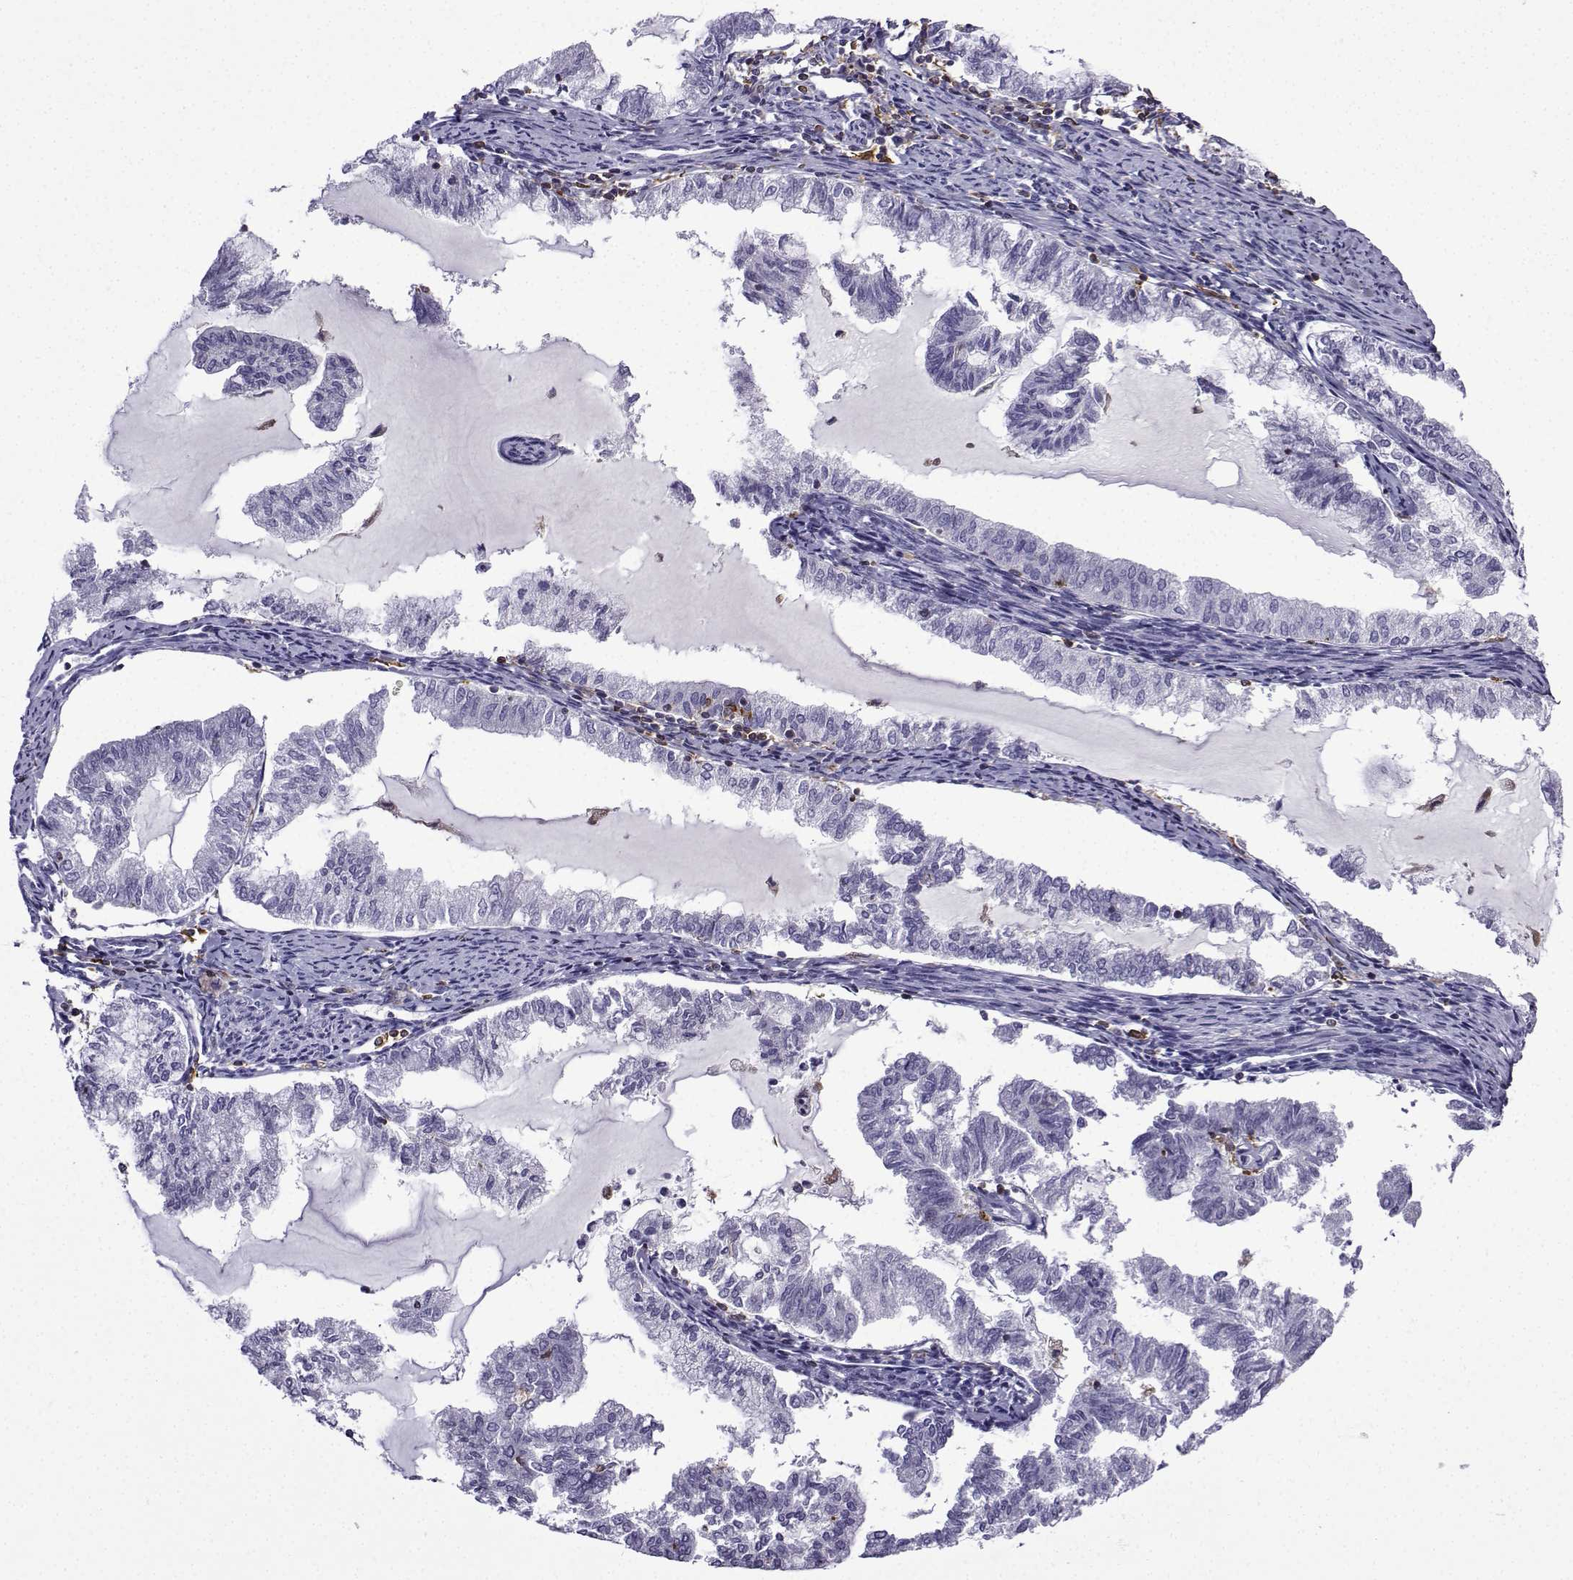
{"staining": {"intensity": "negative", "quantity": "none", "location": "none"}, "tissue": "endometrial cancer", "cell_type": "Tumor cells", "image_type": "cancer", "snomed": [{"axis": "morphology", "description": "Adenocarcinoma, NOS"}, {"axis": "topography", "description": "Endometrium"}], "caption": "IHC photomicrograph of neoplastic tissue: human adenocarcinoma (endometrial) stained with DAB exhibits no significant protein positivity in tumor cells.", "gene": "DOCK10", "patient": {"sex": "female", "age": 79}}